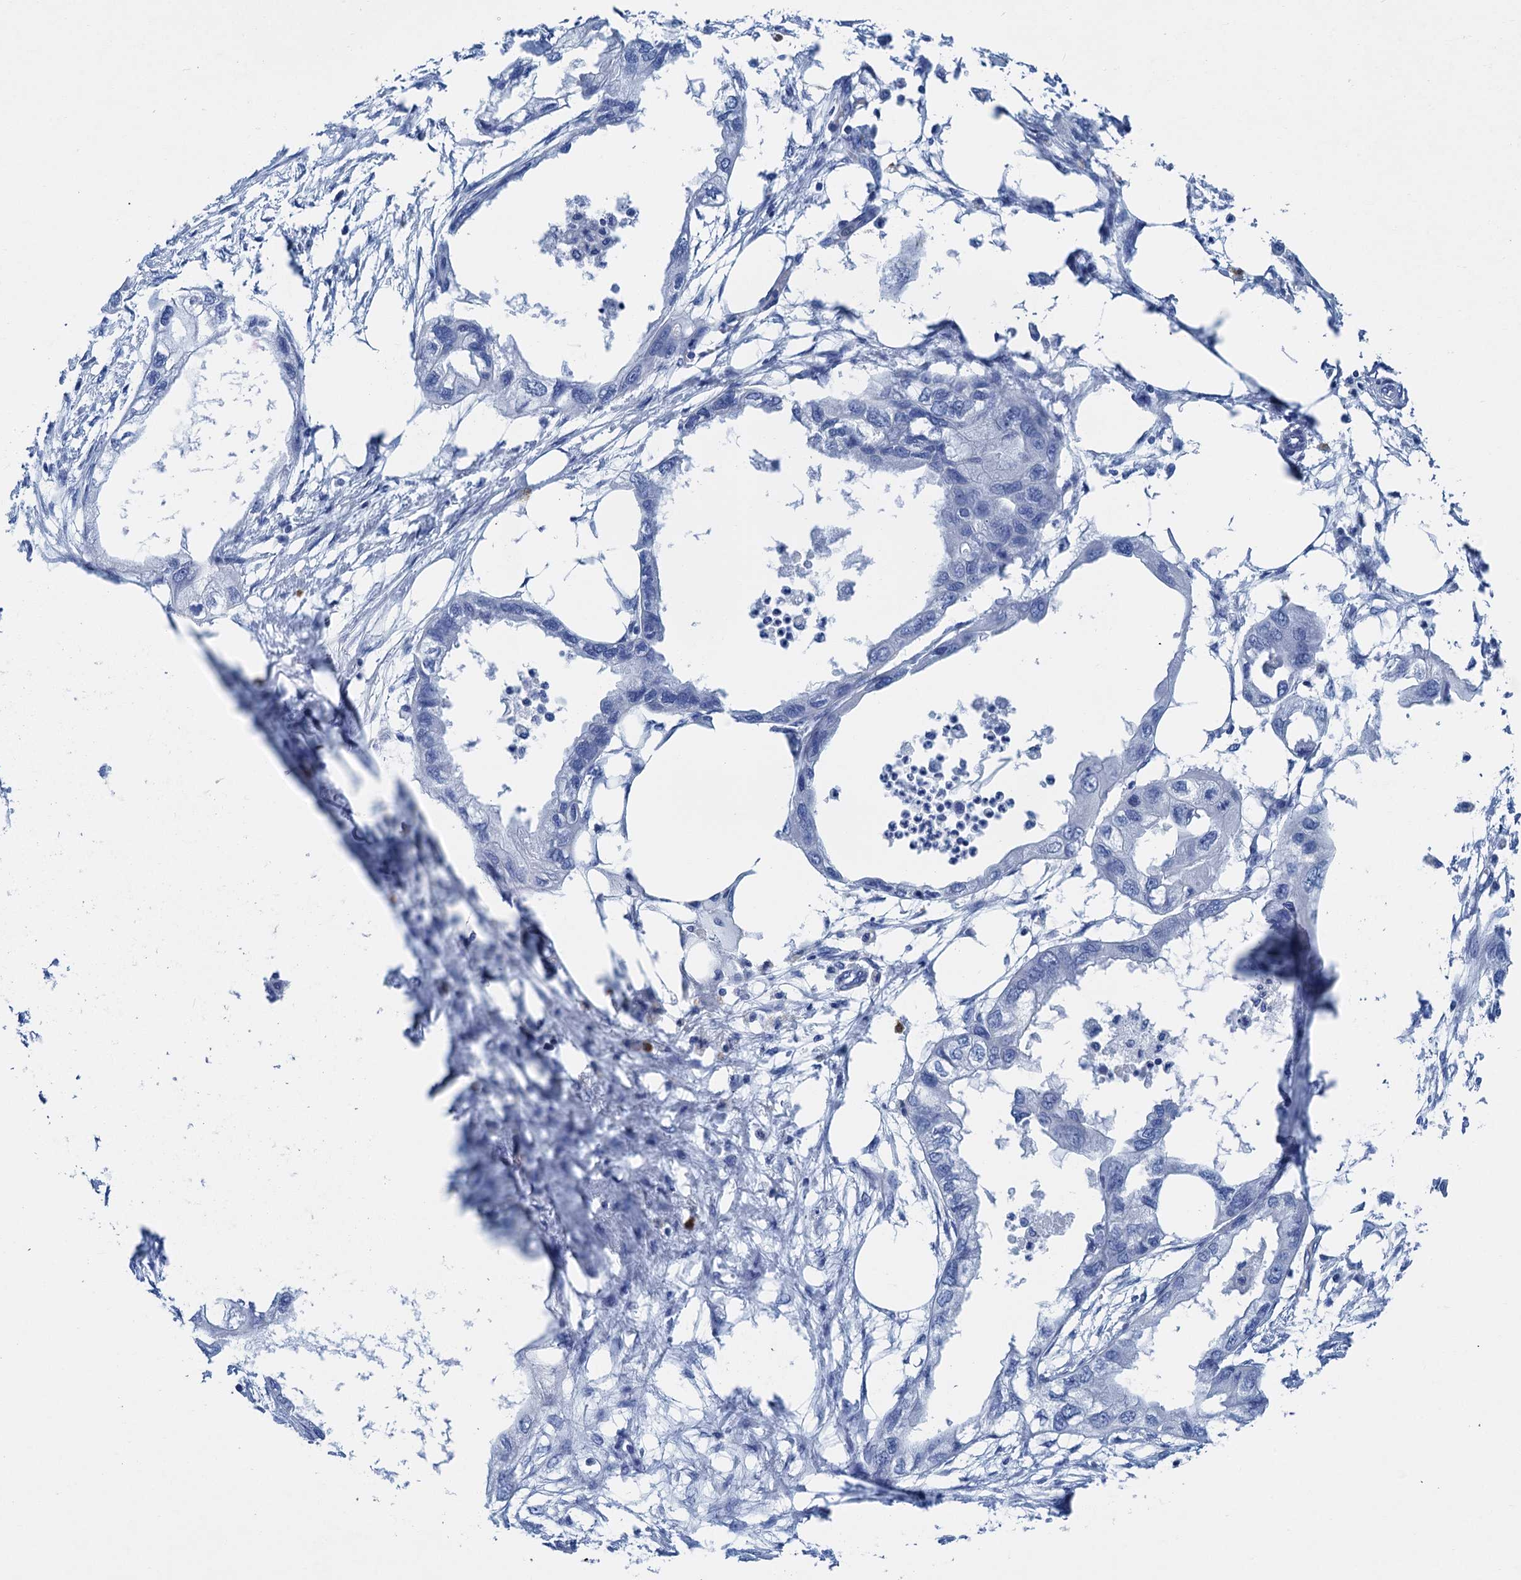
{"staining": {"intensity": "negative", "quantity": "none", "location": "none"}, "tissue": "endometrial cancer", "cell_type": "Tumor cells", "image_type": "cancer", "snomed": [{"axis": "morphology", "description": "Adenocarcinoma, NOS"}, {"axis": "morphology", "description": "Adenocarcinoma, metastatic, NOS"}, {"axis": "topography", "description": "Adipose tissue"}, {"axis": "topography", "description": "Endometrium"}], "caption": "Immunohistochemical staining of human adenocarcinoma (endometrial) shows no significant staining in tumor cells.", "gene": "NLRP10", "patient": {"sex": "female", "age": 67}}